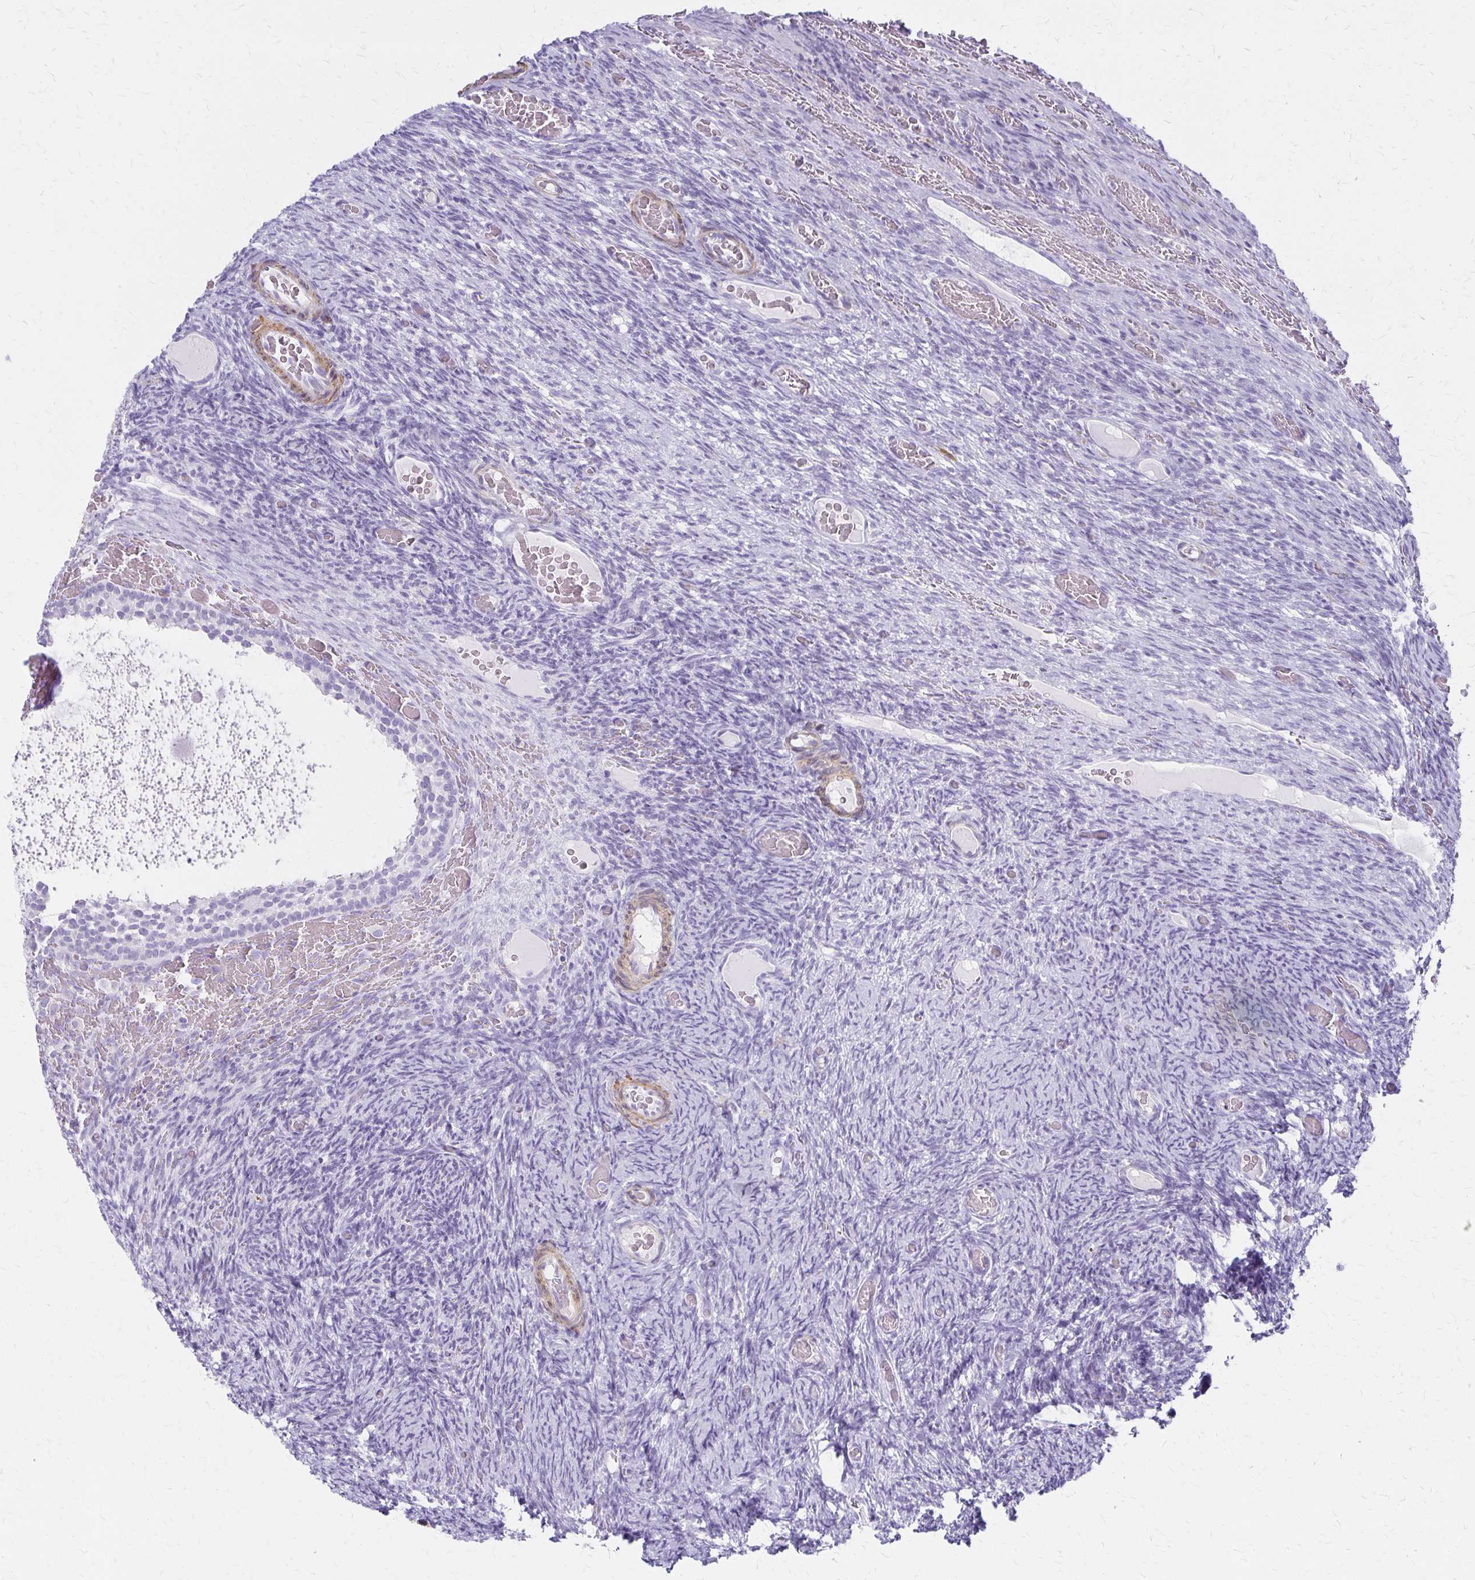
{"staining": {"intensity": "negative", "quantity": "none", "location": "none"}, "tissue": "ovary", "cell_type": "Follicle cells", "image_type": "normal", "snomed": [{"axis": "morphology", "description": "Normal tissue, NOS"}, {"axis": "topography", "description": "Ovary"}], "caption": "IHC photomicrograph of normal human ovary stained for a protein (brown), which exhibits no expression in follicle cells.", "gene": "IVL", "patient": {"sex": "female", "age": 34}}